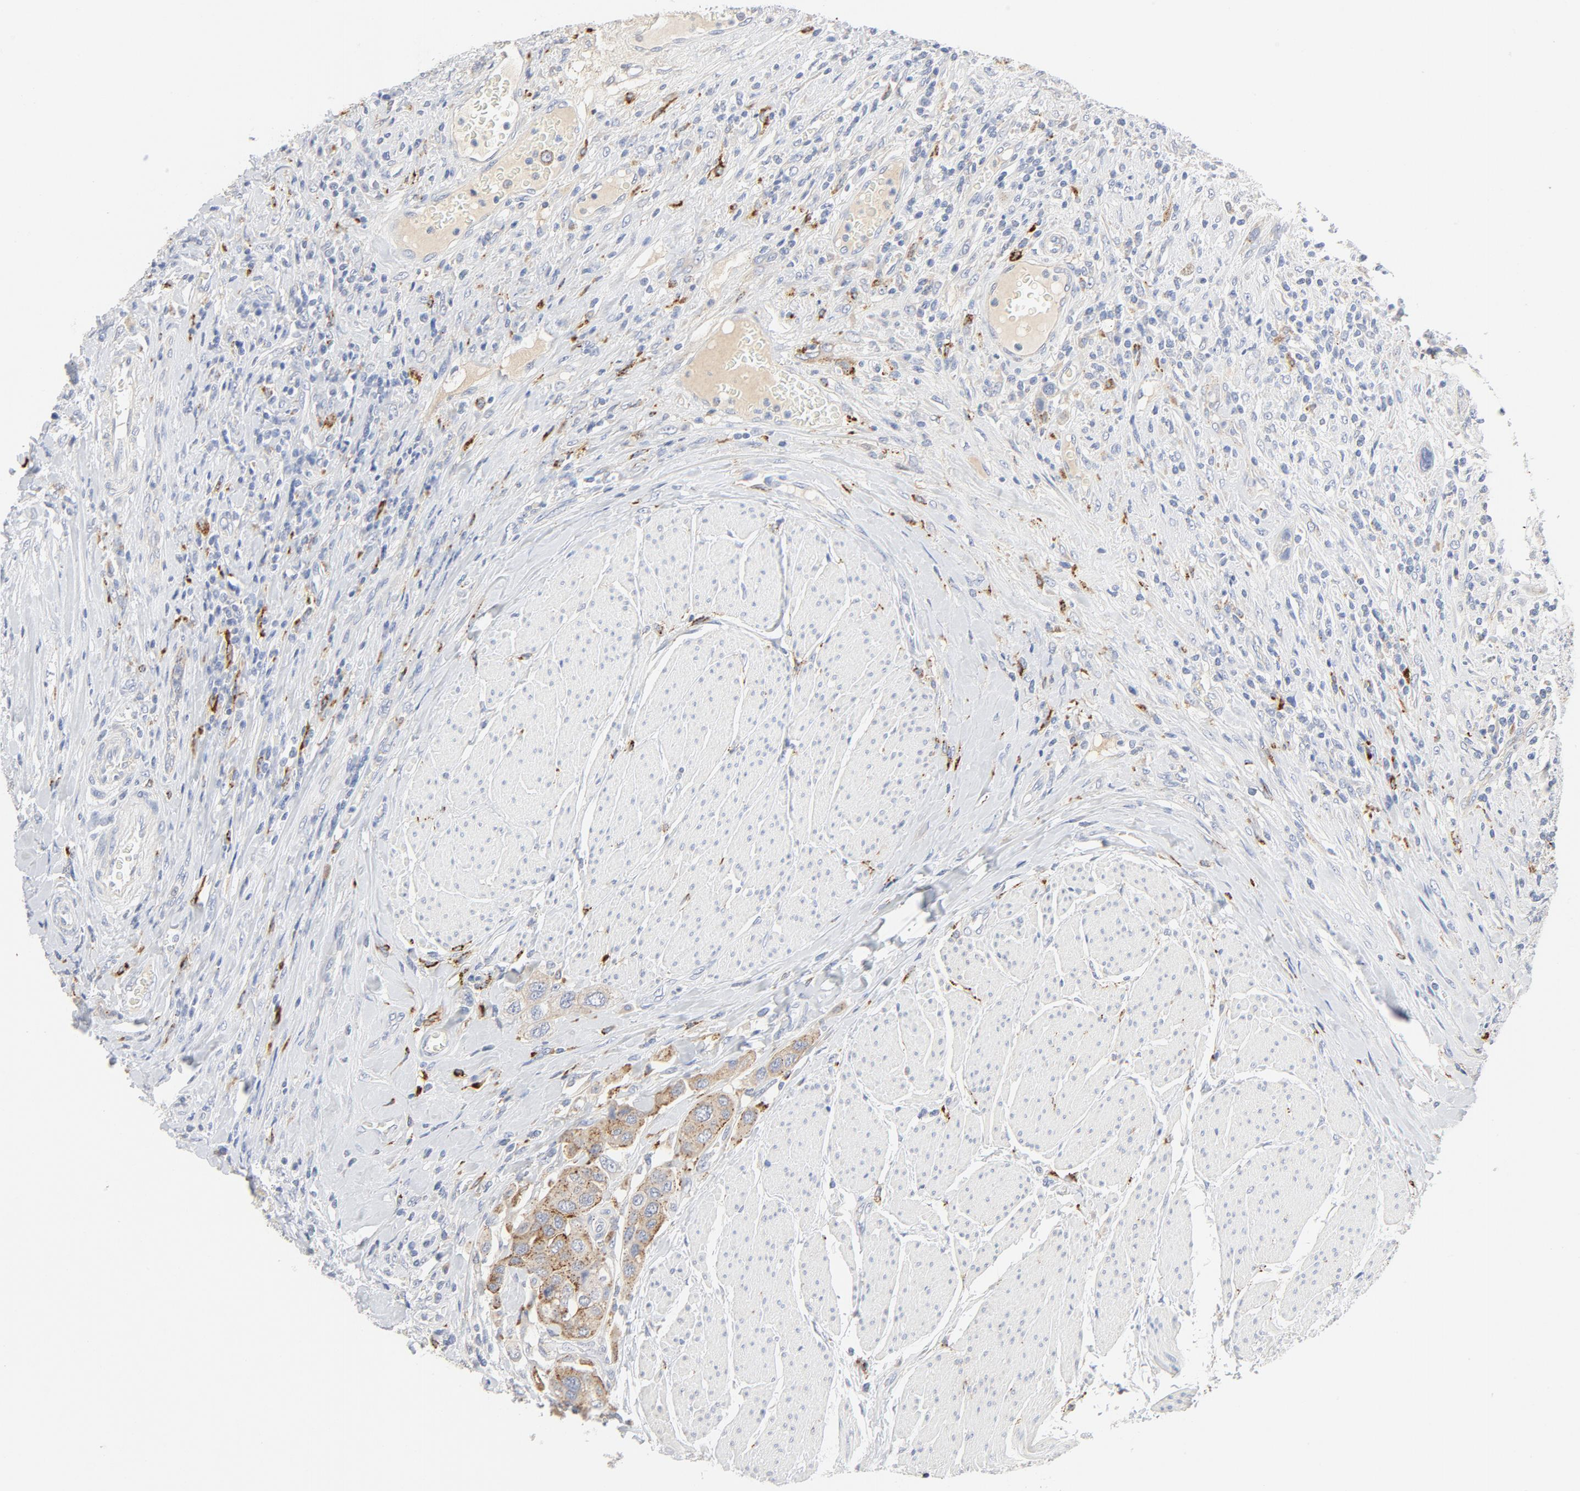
{"staining": {"intensity": "weak", "quantity": "<25%", "location": "cytoplasmic/membranous"}, "tissue": "urothelial cancer", "cell_type": "Tumor cells", "image_type": "cancer", "snomed": [{"axis": "morphology", "description": "Urothelial carcinoma, High grade"}, {"axis": "topography", "description": "Urinary bladder"}], "caption": "Urothelial cancer was stained to show a protein in brown. There is no significant expression in tumor cells.", "gene": "MAGEB17", "patient": {"sex": "male", "age": 50}}